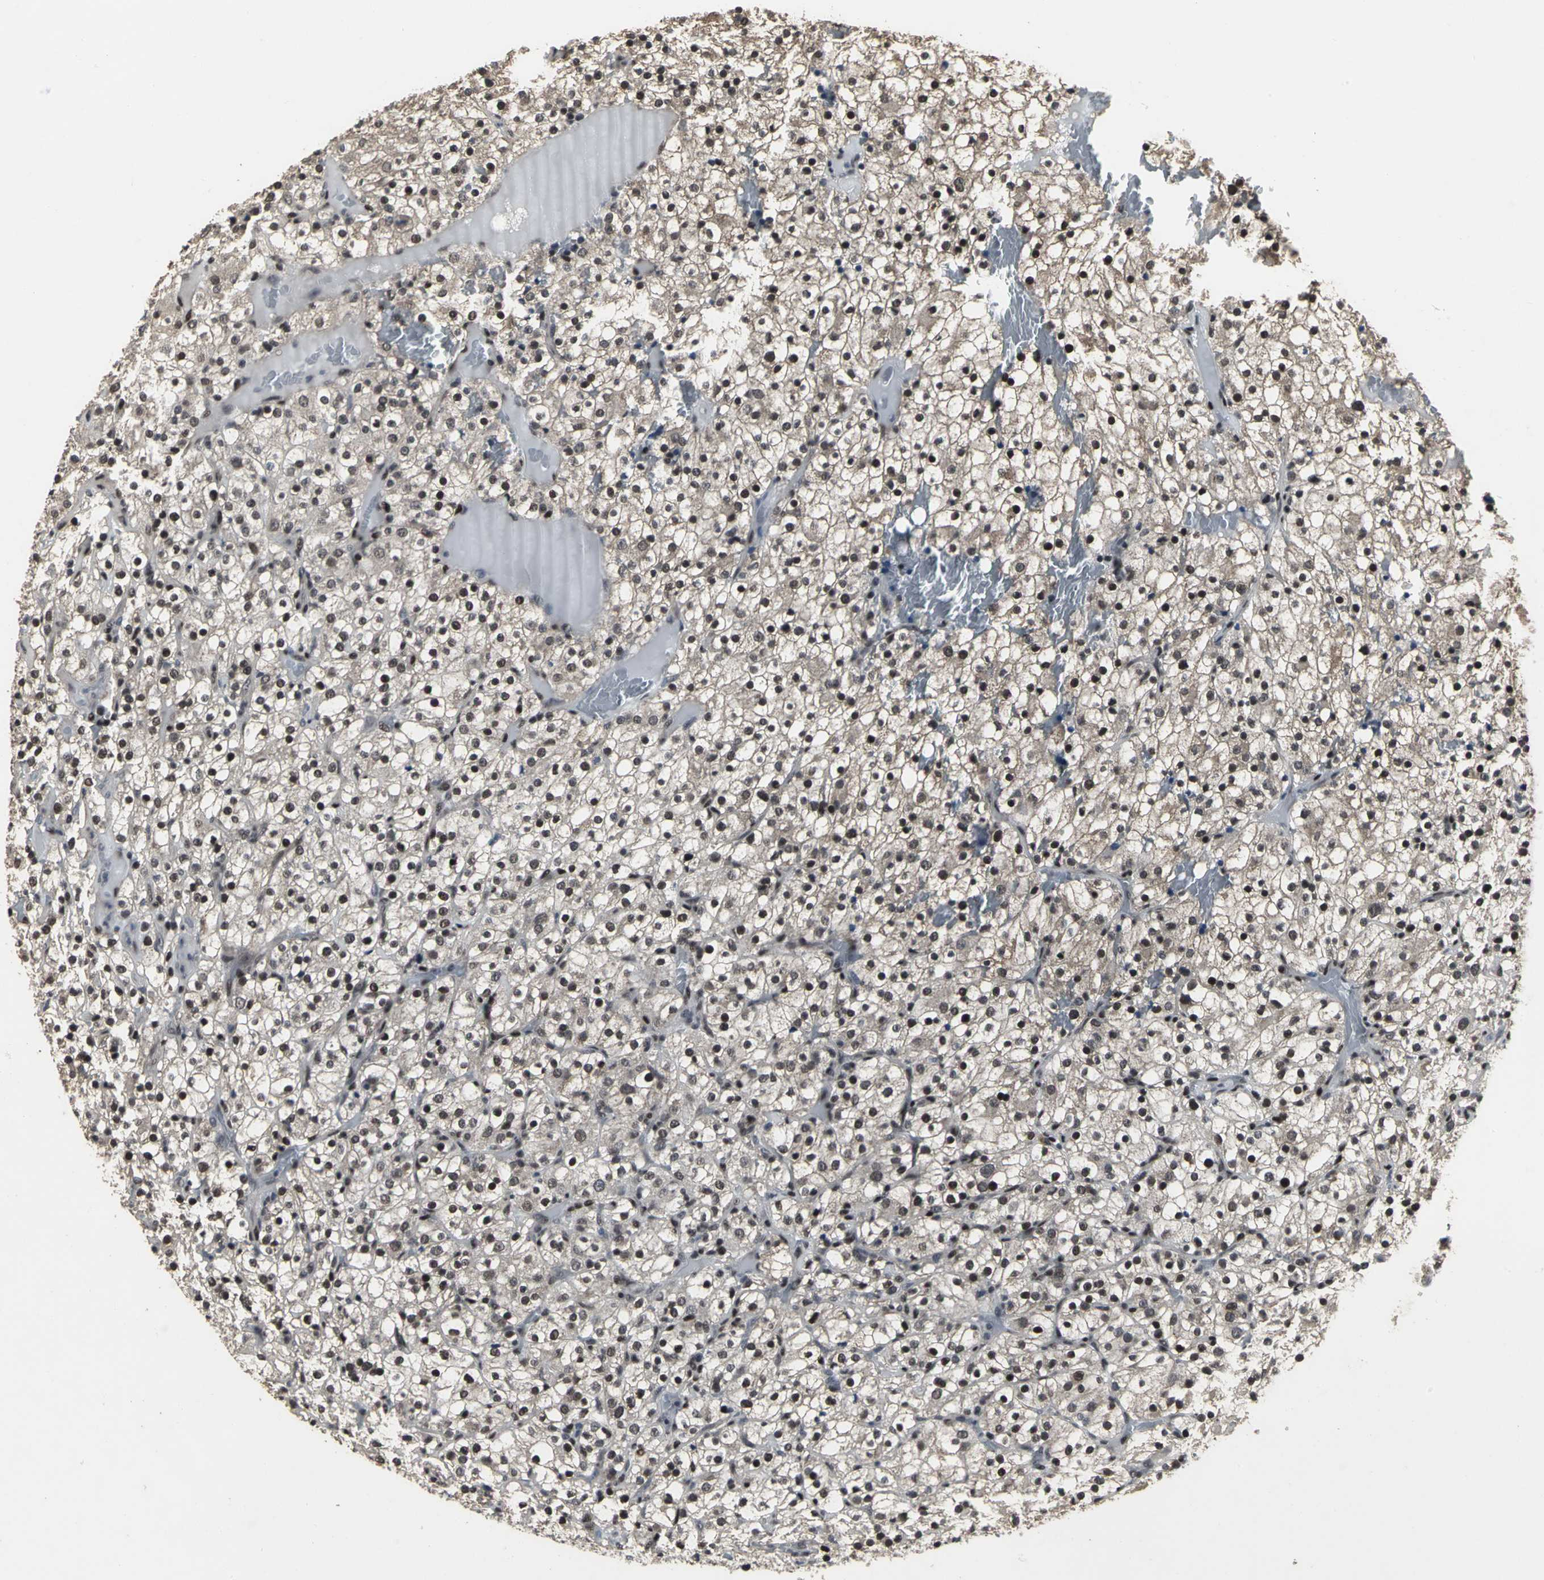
{"staining": {"intensity": "moderate", "quantity": "25%-75%", "location": "nuclear"}, "tissue": "renal cancer", "cell_type": "Tumor cells", "image_type": "cancer", "snomed": [{"axis": "morphology", "description": "Normal tissue, NOS"}, {"axis": "morphology", "description": "Adenocarcinoma, NOS"}, {"axis": "topography", "description": "Kidney"}], "caption": "Immunohistochemical staining of renal adenocarcinoma reveals medium levels of moderate nuclear positivity in approximately 25%-75% of tumor cells.", "gene": "SRF", "patient": {"sex": "female", "age": 72}}